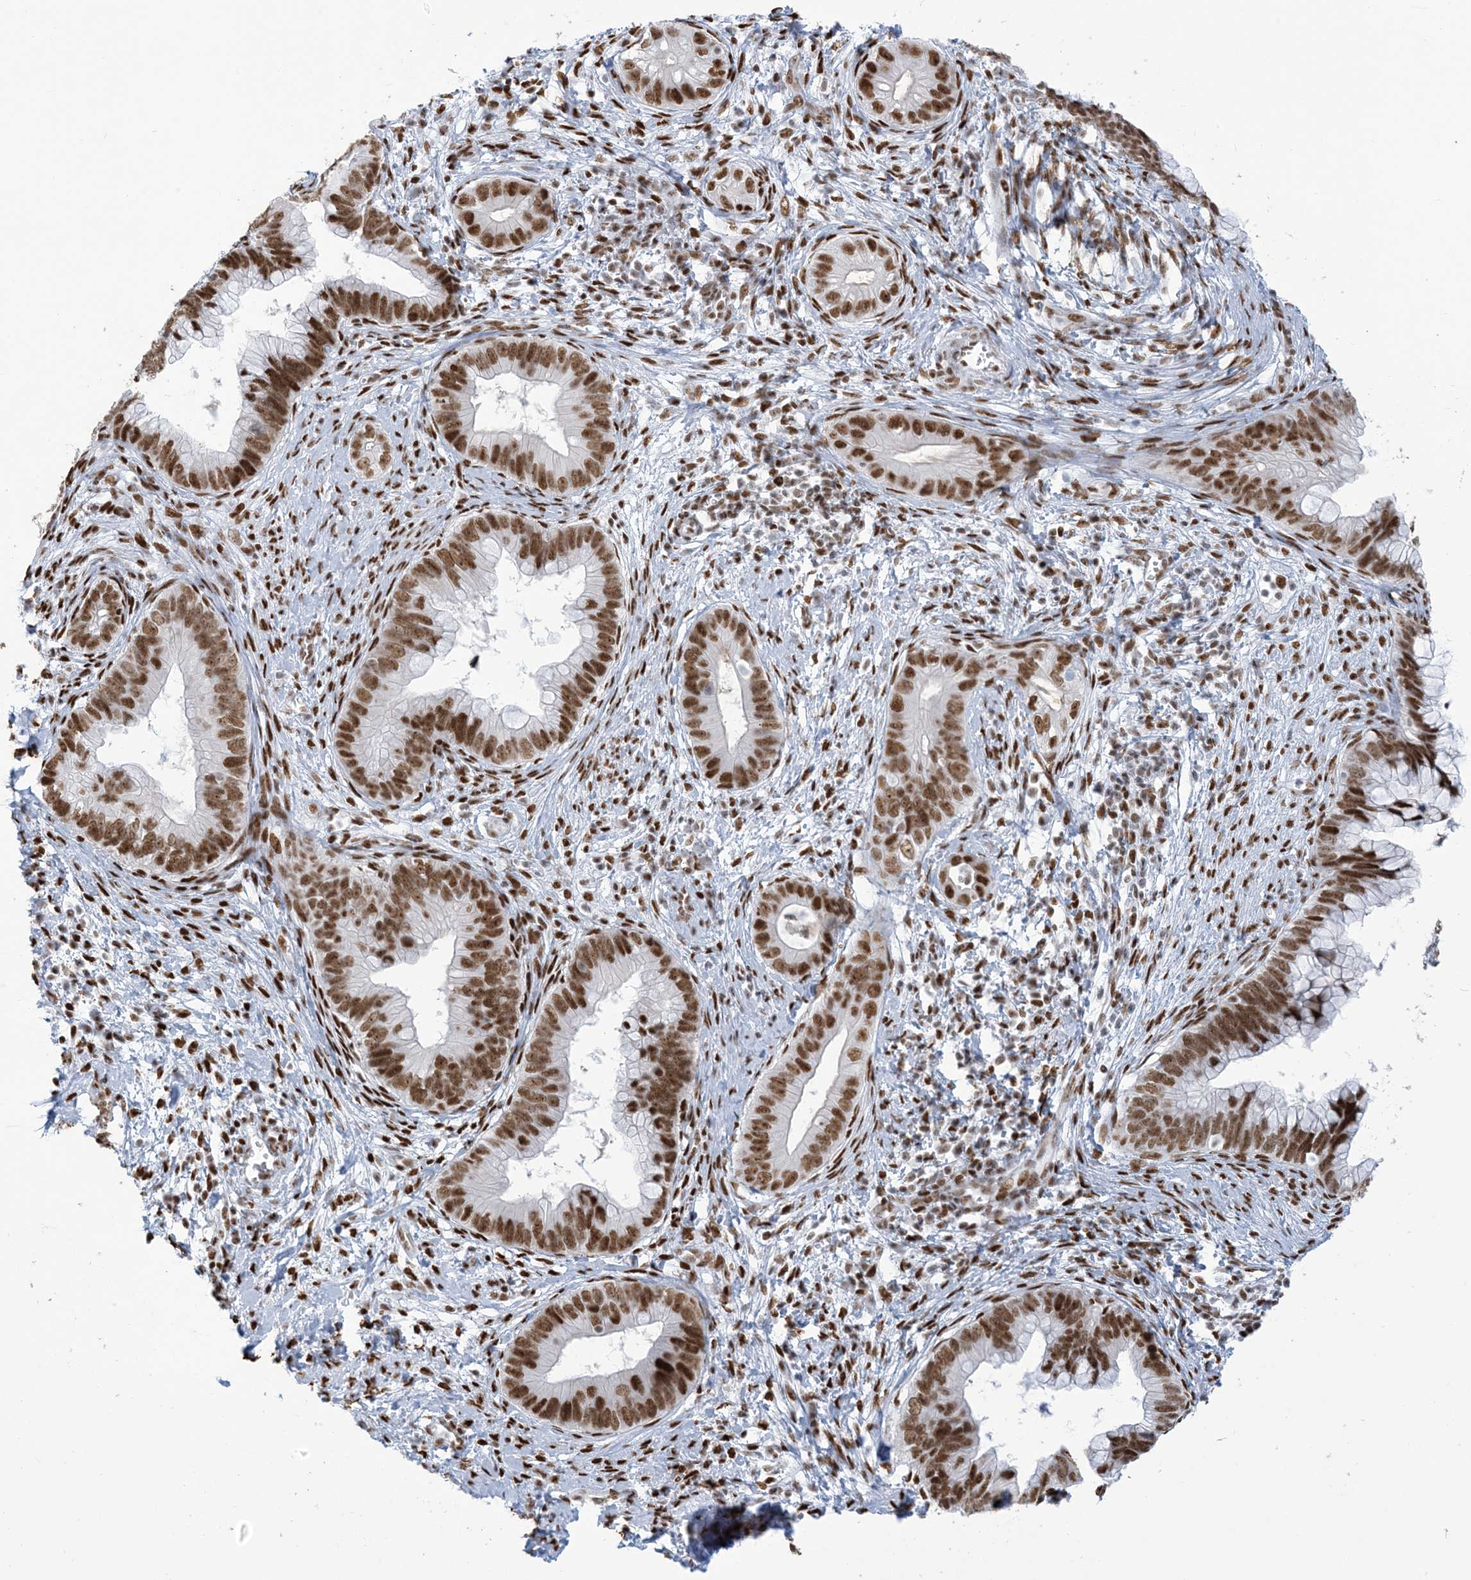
{"staining": {"intensity": "strong", "quantity": ">75%", "location": "nuclear"}, "tissue": "cervical cancer", "cell_type": "Tumor cells", "image_type": "cancer", "snomed": [{"axis": "morphology", "description": "Adenocarcinoma, NOS"}, {"axis": "topography", "description": "Cervix"}], "caption": "Human cervical adenocarcinoma stained for a protein (brown) displays strong nuclear positive staining in about >75% of tumor cells.", "gene": "STAG1", "patient": {"sex": "female", "age": 44}}